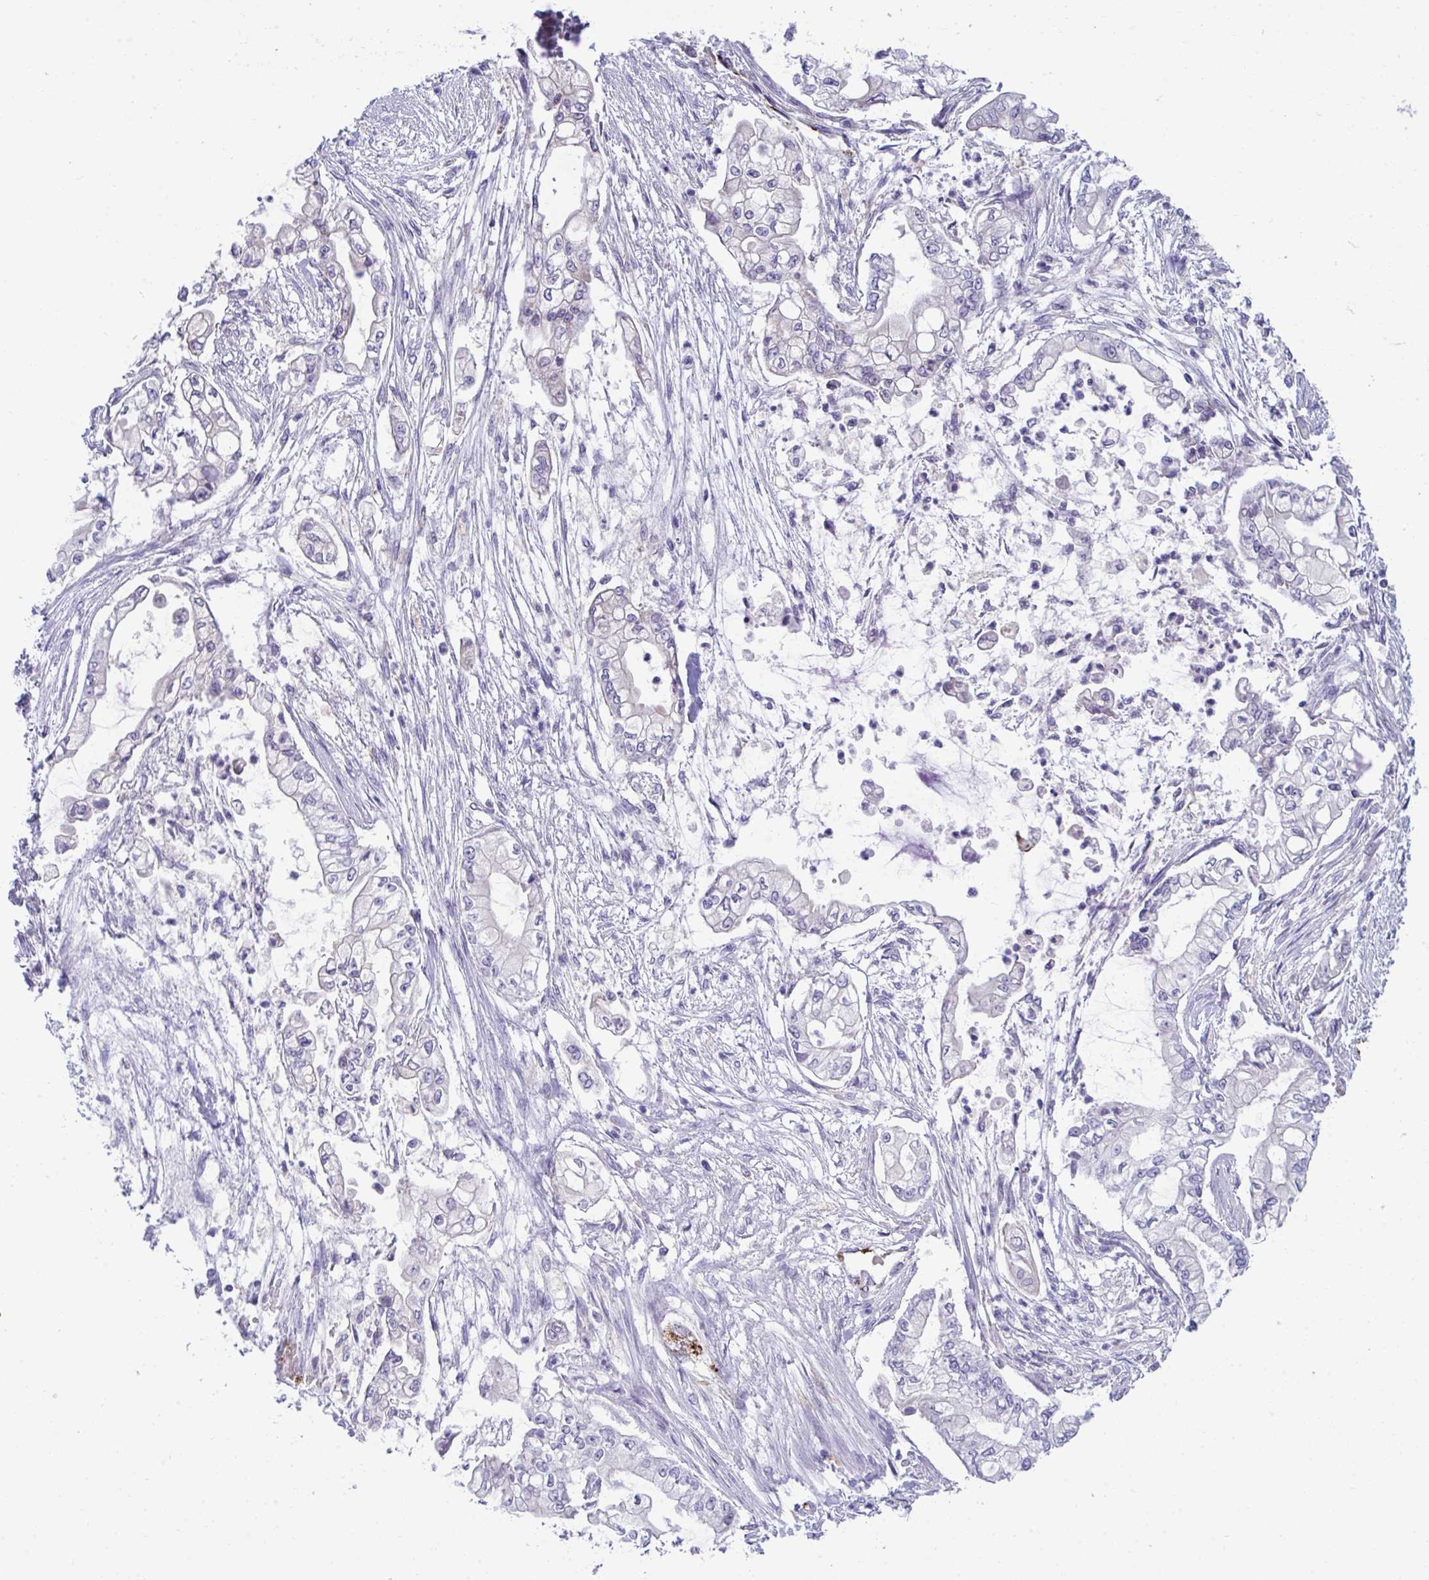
{"staining": {"intensity": "negative", "quantity": "none", "location": "none"}, "tissue": "pancreatic cancer", "cell_type": "Tumor cells", "image_type": "cancer", "snomed": [{"axis": "morphology", "description": "Adenocarcinoma, NOS"}, {"axis": "topography", "description": "Pancreas"}], "caption": "DAB (3,3'-diaminobenzidine) immunohistochemical staining of pancreatic cancer exhibits no significant staining in tumor cells.", "gene": "TOR1AIP2", "patient": {"sex": "female", "age": 69}}